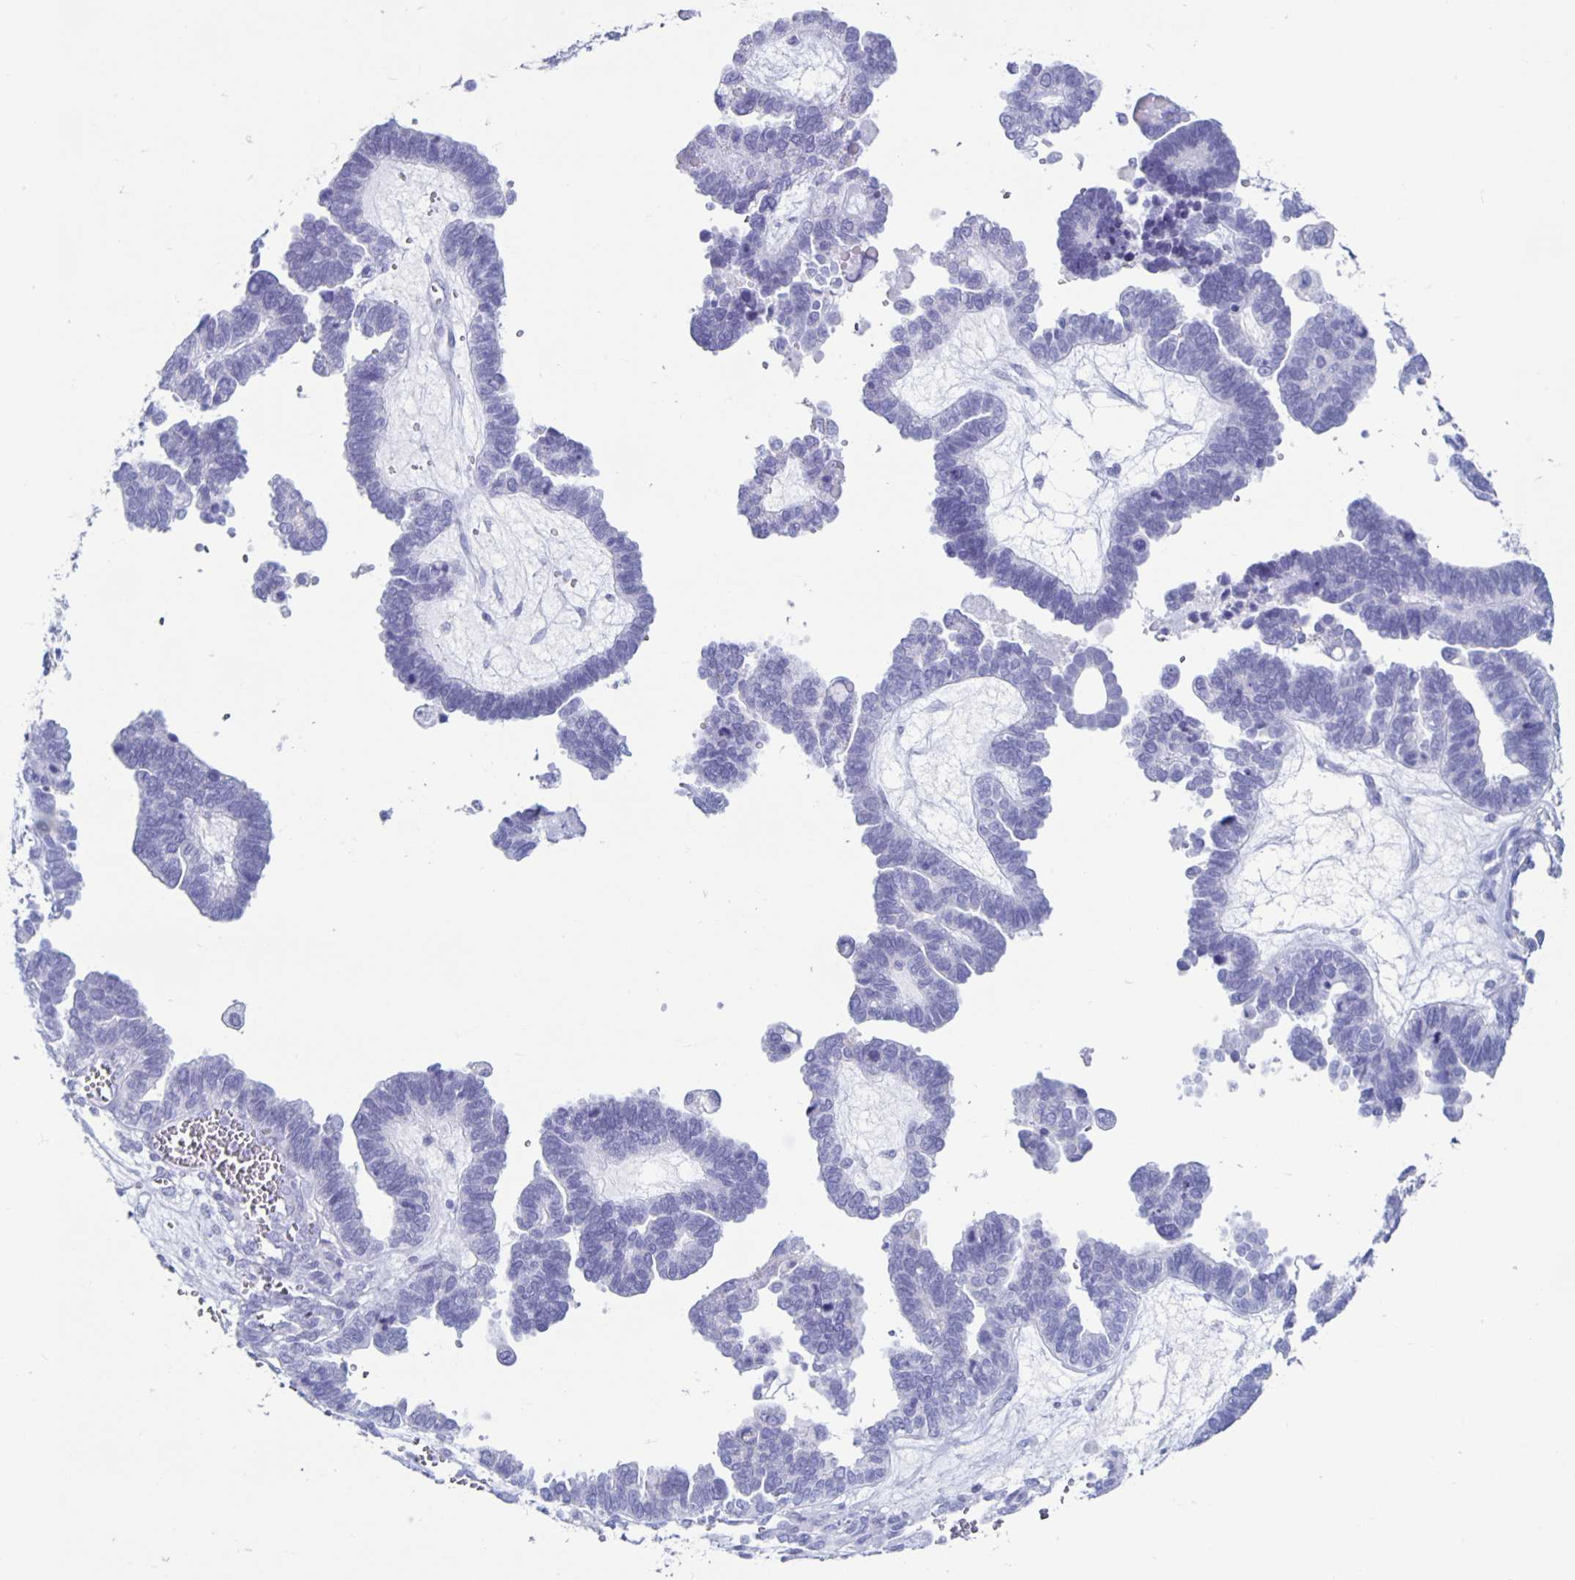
{"staining": {"intensity": "negative", "quantity": "none", "location": "none"}, "tissue": "ovarian cancer", "cell_type": "Tumor cells", "image_type": "cancer", "snomed": [{"axis": "morphology", "description": "Cystadenocarcinoma, serous, NOS"}, {"axis": "topography", "description": "Ovary"}], "caption": "DAB (3,3'-diaminobenzidine) immunohistochemical staining of serous cystadenocarcinoma (ovarian) reveals no significant staining in tumor cells. (DAB IHC, high magnification).", "gene": "CT45A5", "patient": {"sex": "female", "age": 51}}